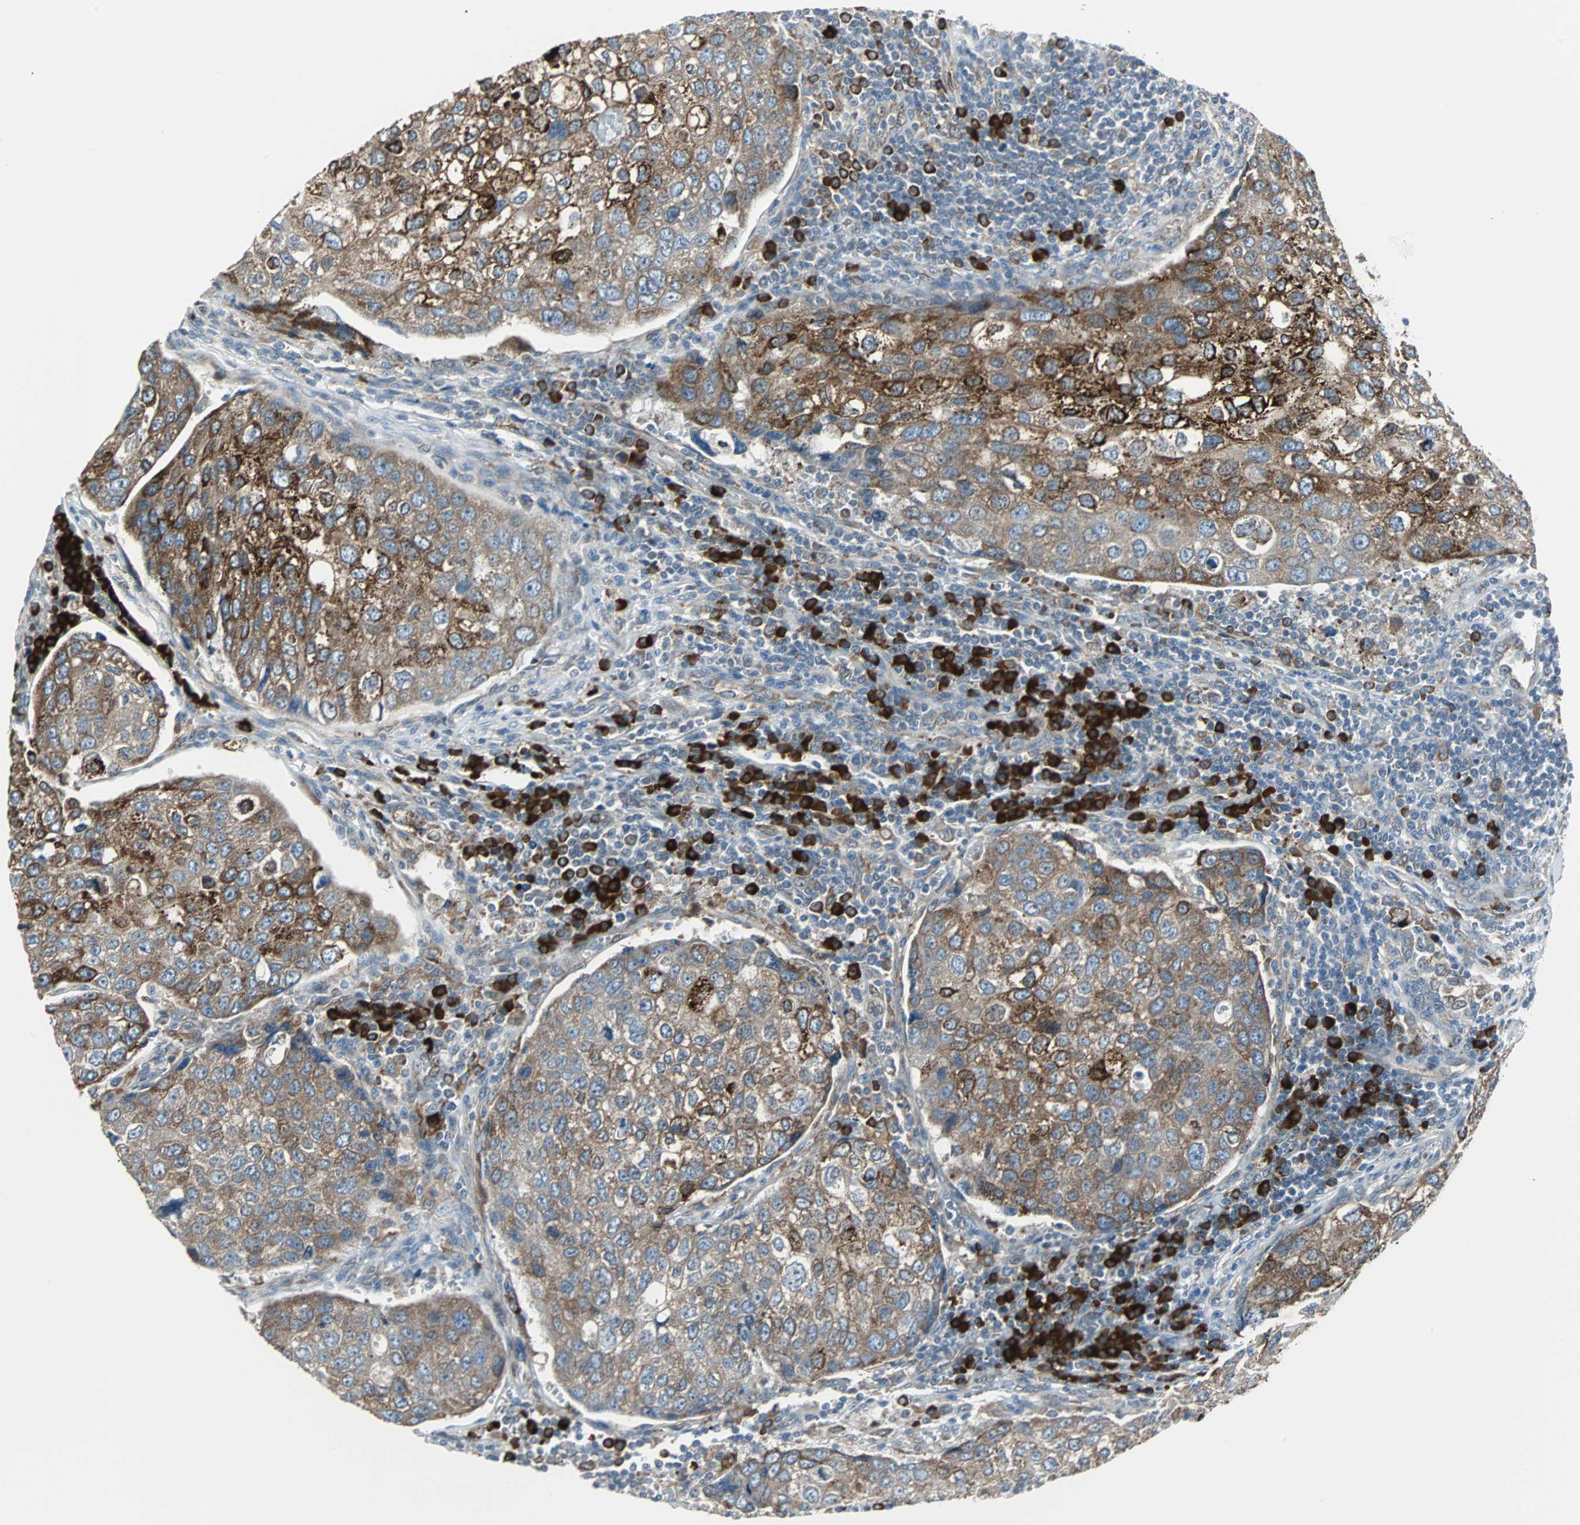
{"staining": {"intensity": "moderate", "quantity": ">75%", "location": "cytoplasmic/membranous"}, "tissue": "urothelial cancer", "cell_type": "Tumor cells", "image_type": "cancer", "snomed": [{"axis": "morphology", "description": "Urothelial carcinoma, High grade"}, {"axis": "topography", "description": "Lymph node"}, {"axis": "topography", "description": "Urinary bladder"}], "caption": "A brown stain shows moderate cytoplasmic/membranous expression of a protein in high-grade urothelial carcinoma tumor cells.", "gene": "PDIA4", "patient": {"sex": "male", "age": 51}}